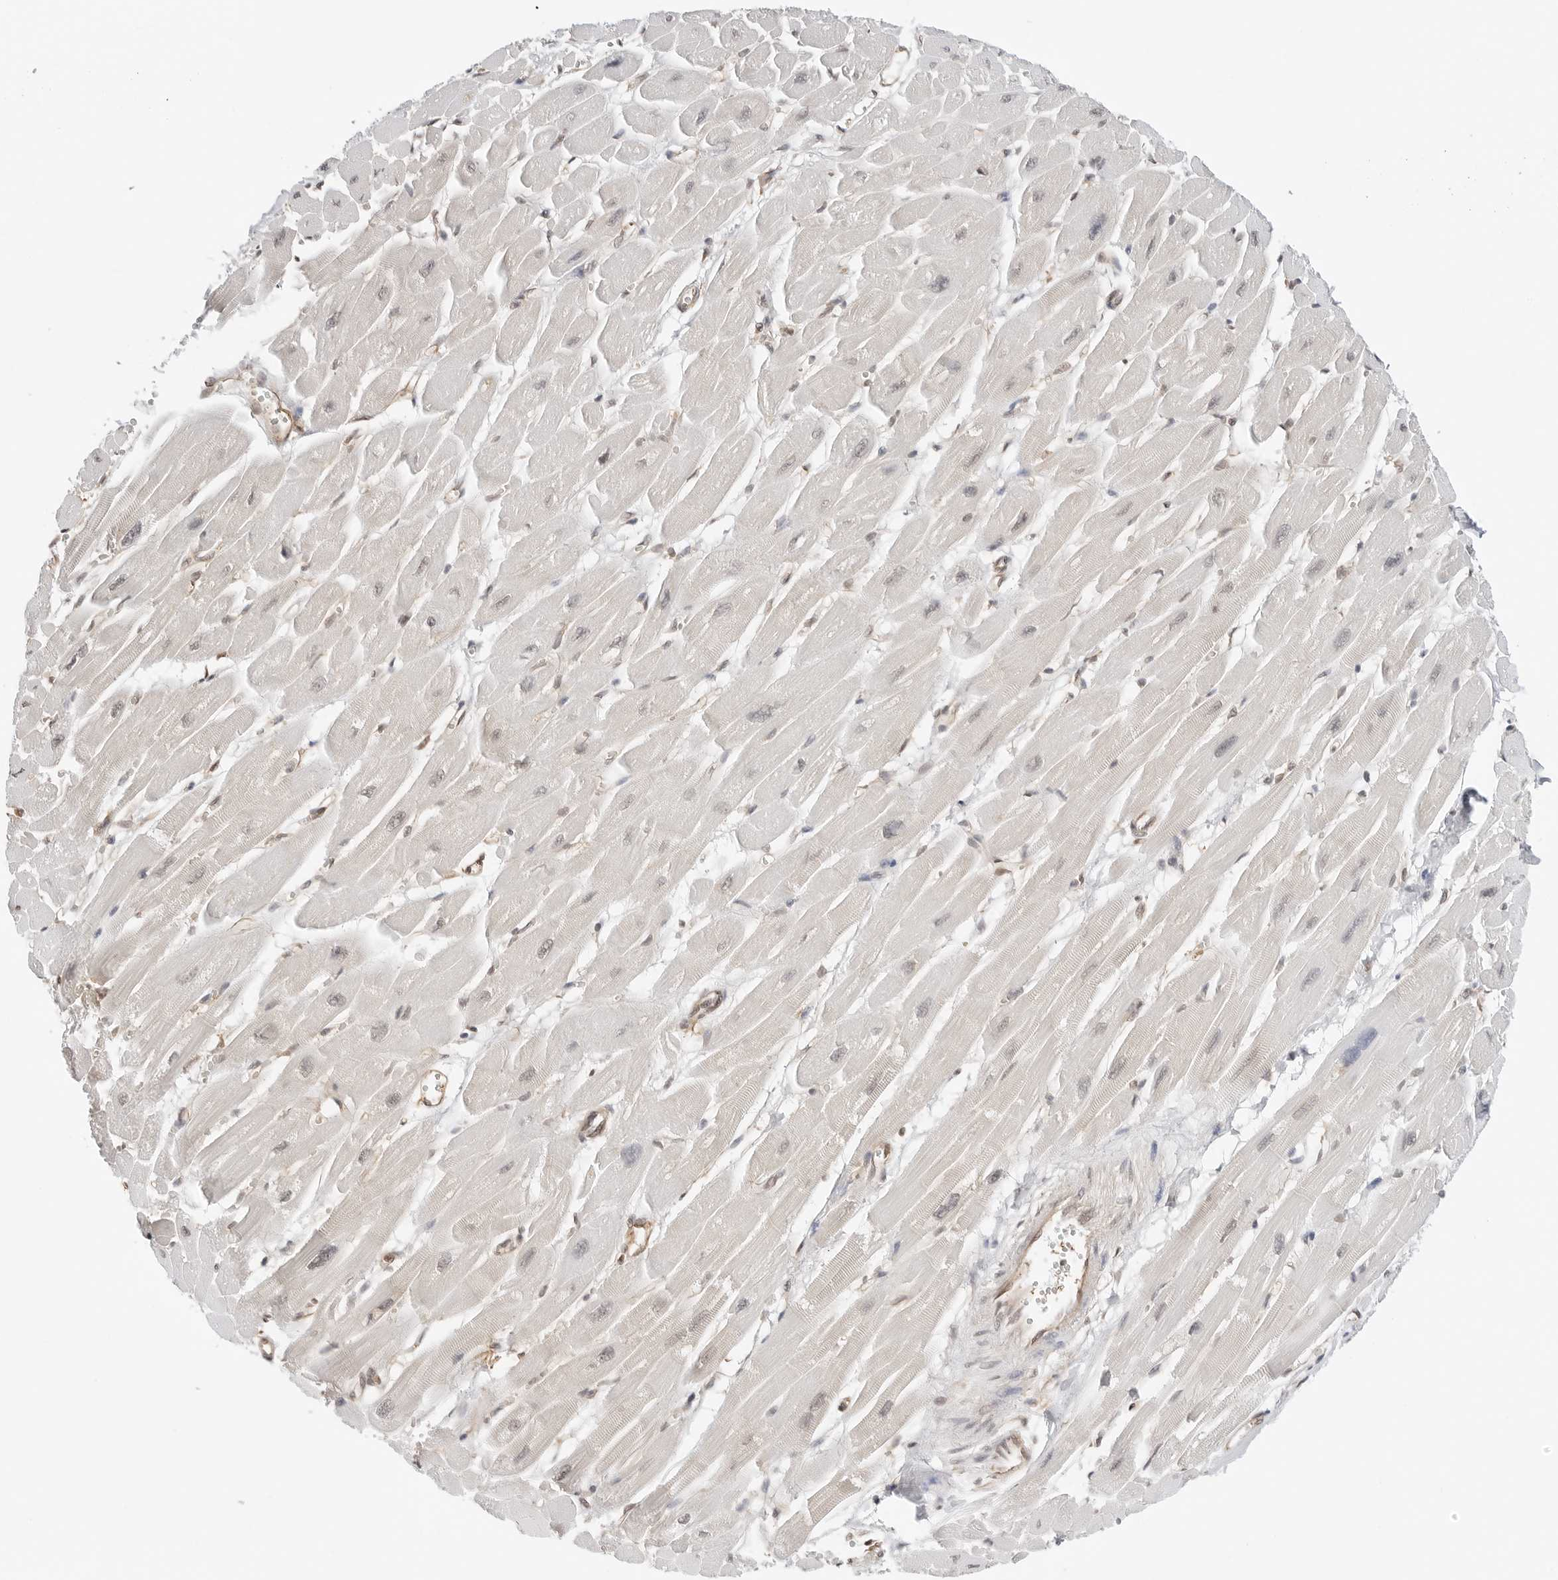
{"staining": {"intensity": "weak", "quantity": "<25%", "location": "cytoplasmic/membranous,nuclear"}, "tissue": "heart muscle", "cell_type": "Cardiomyocytes", "image_type": "normal", "snomed": [{"axis": "morphology", "description": "Normal tissue, NOS"}, {"axis": "topography", "description": "Heart"}], "caption": "The image exhibits no significant expression in cardiomyocytes of heart muscle. The staining was performed using DAB (3,3'-diaminobenzidine) to visualize the protein expression in brown, while the nuclei were stained in blue with hematoxylin (Magnification: 20x).", "gene": "NUDC", "patient": {"sex": "female", "age": 54}}